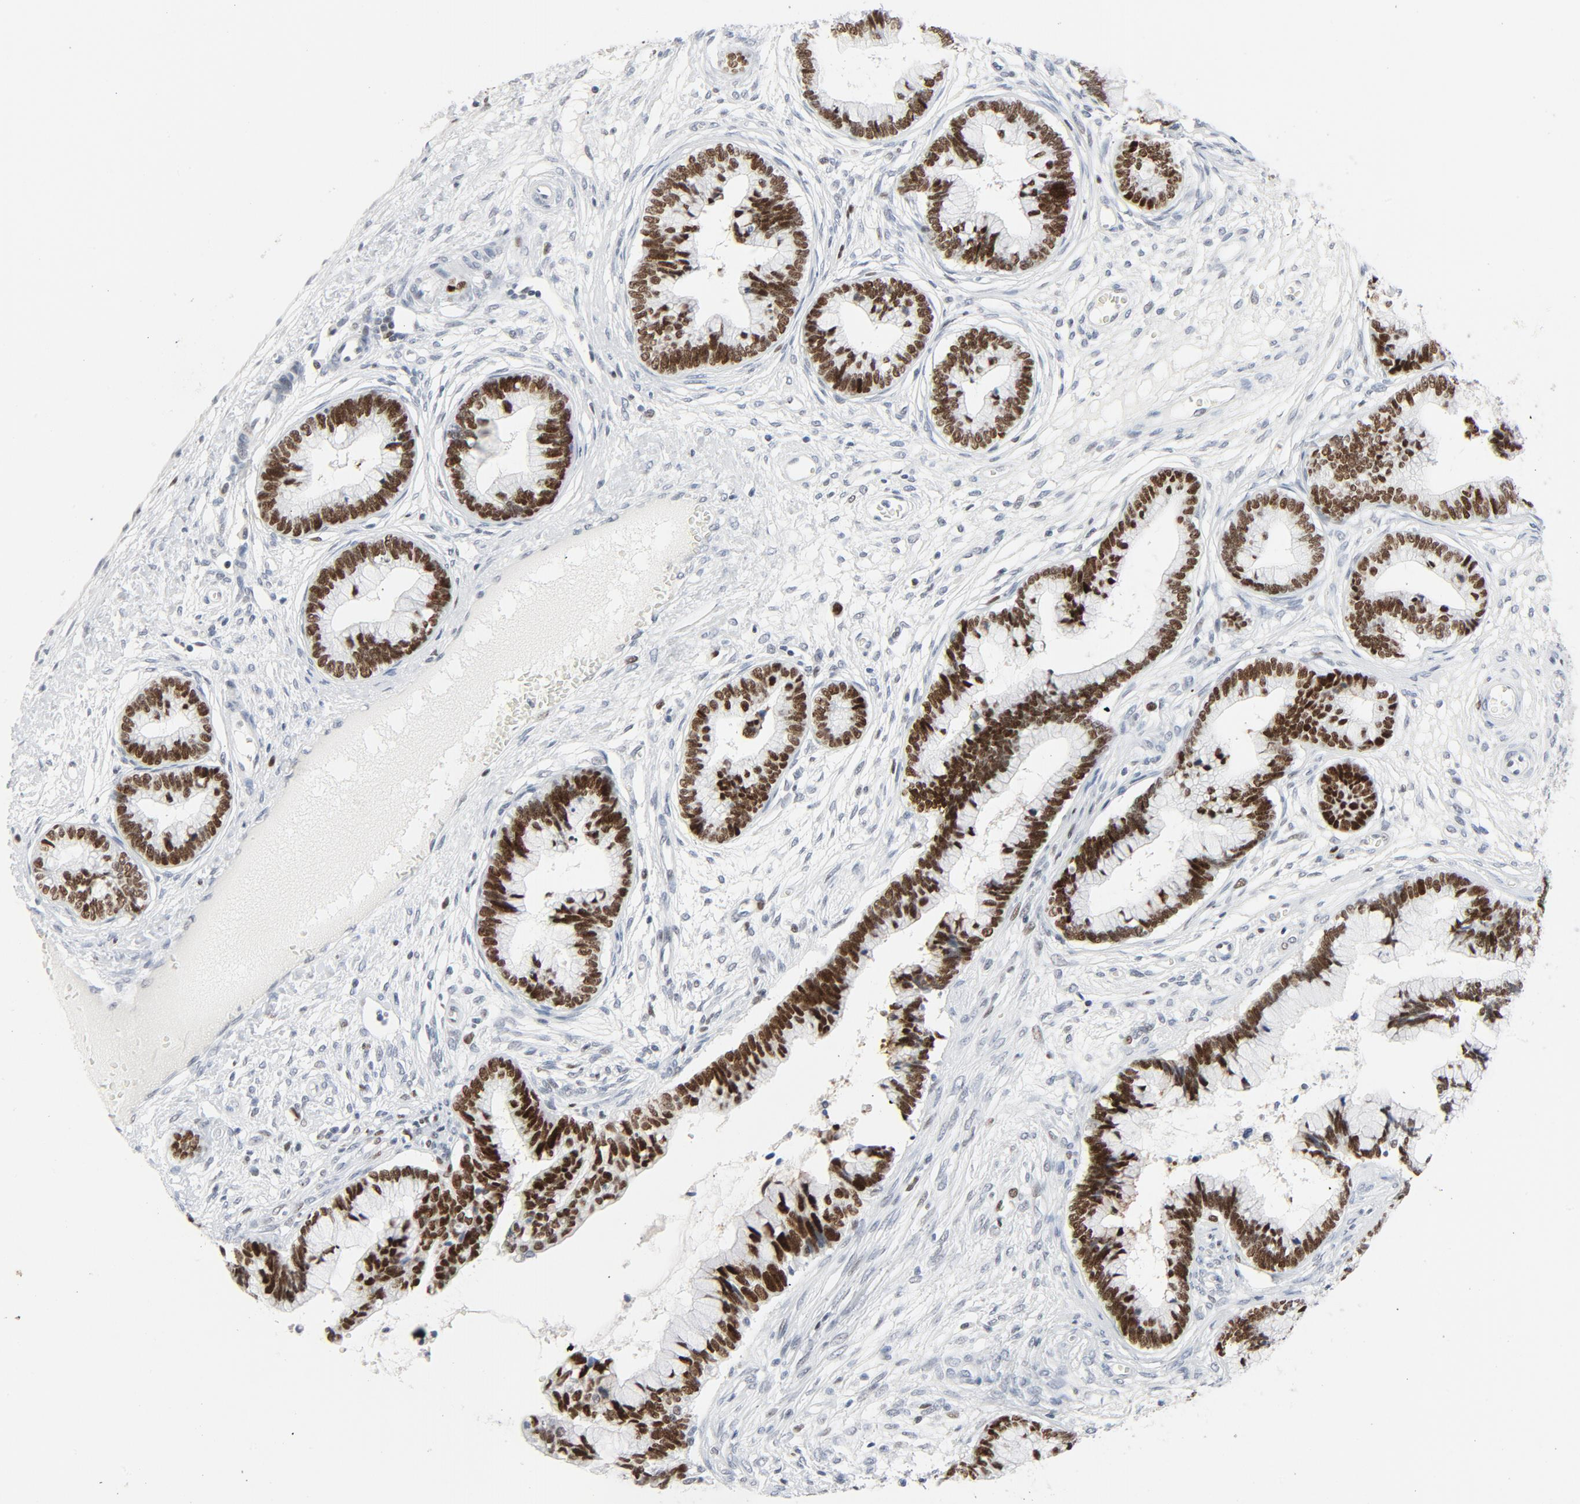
{"staining": {"intensity": "strong", "quantity": ">75%", "location": "nuclear"}, "tissue": "cervical cancer", "cell_type": "Tumor cells", "image_type": "cancer", "snomed": [{"axis": "morphology", "description": "Adenocarcinoma, NOS"}, {"axis": "topography", "description": "Cervix"}], "caption": "Adenocarcinoma (cervical) stained with a protein marker displays strong staining in tumor cells.", "gene": "POLD1", "patient": {"sex": "female", "age": 44}}